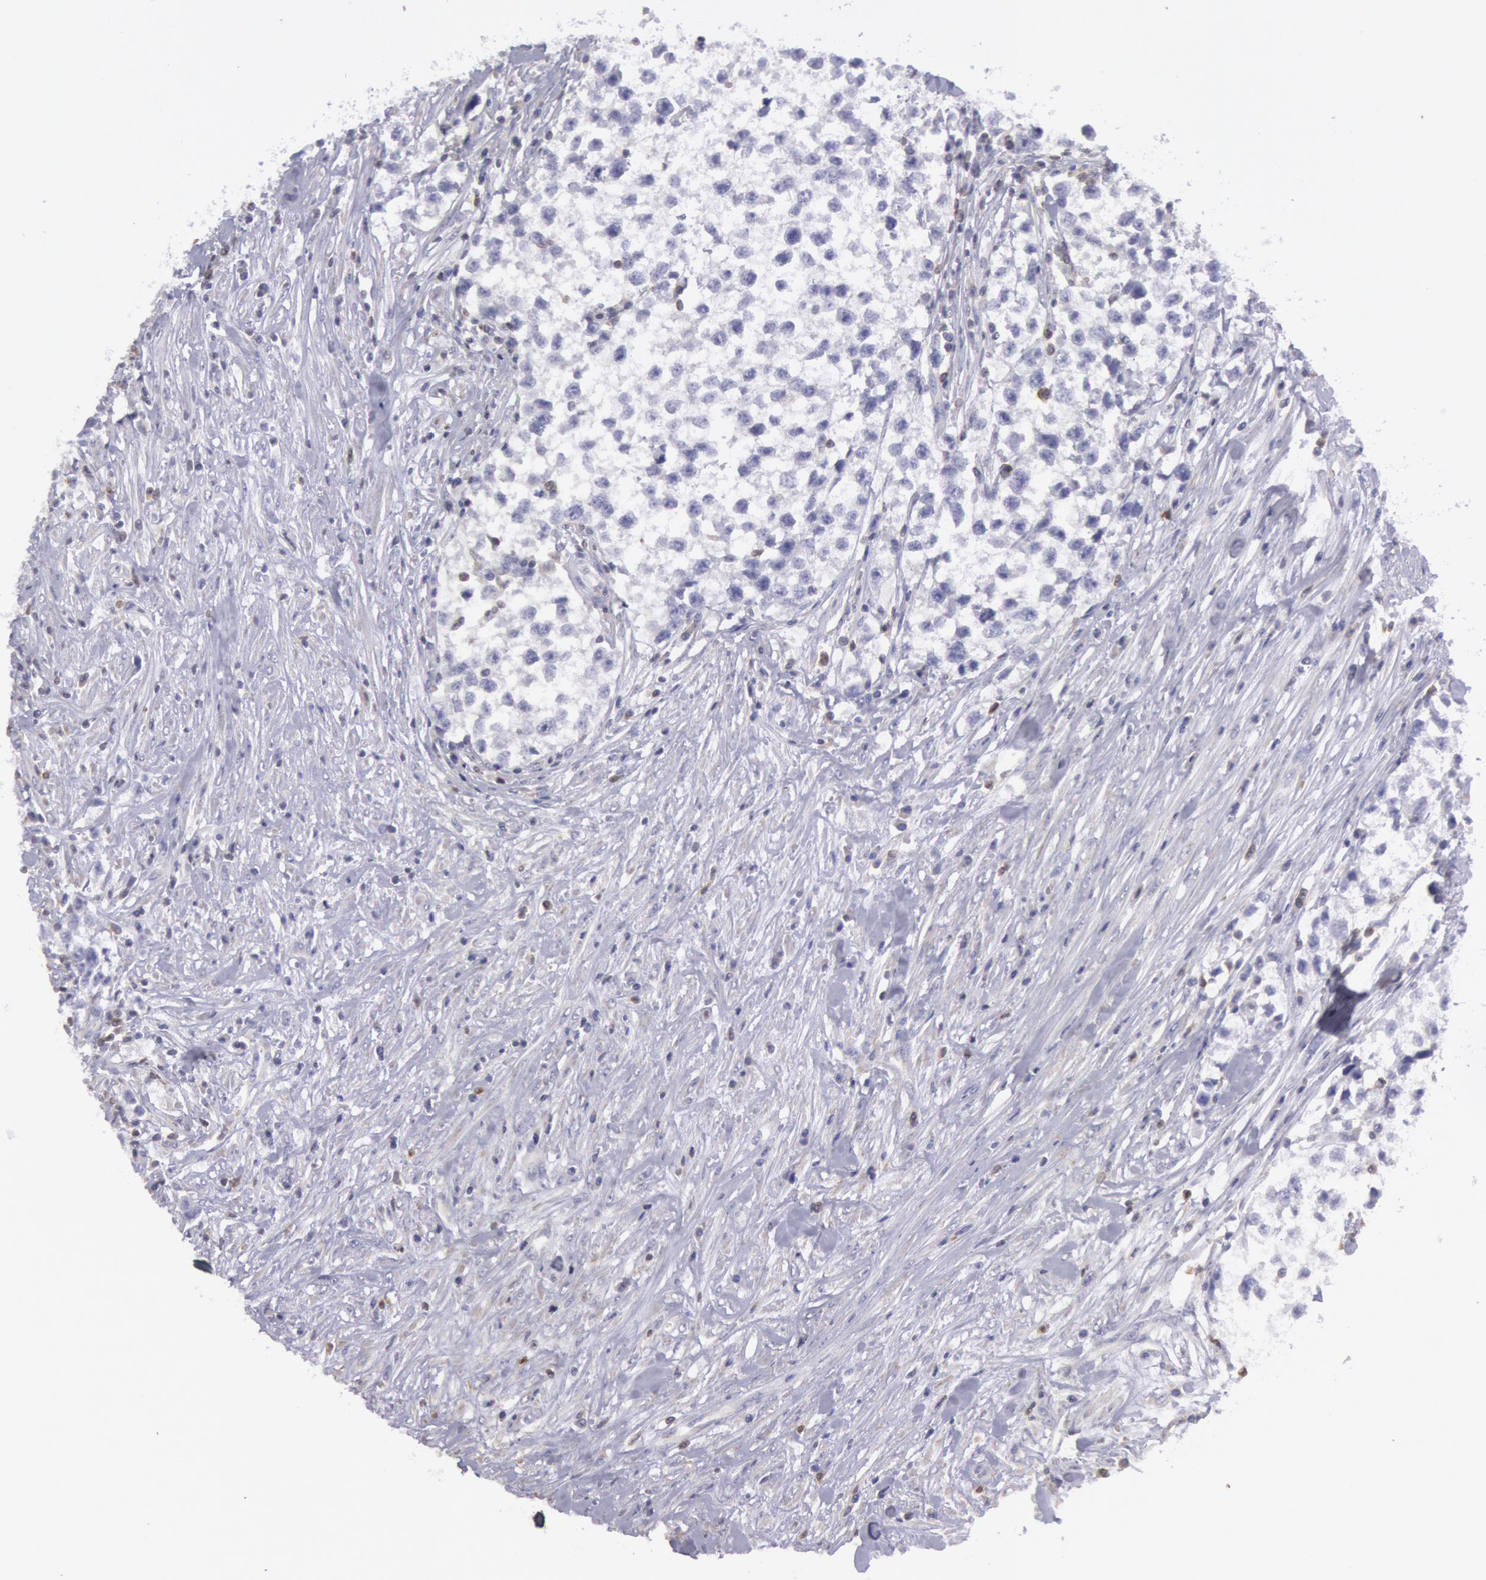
{"staining": {"intensity": "negative", "quantity": "none", "location": "none"}, "tissue": "testis cancer", "cell_type": "Tumor cells", "image_type": "cancer", "snomed": [{"axis": "morphology", "description": "Seminoma, NOS"}, {"axis": "morphology", "description": "Carcinoma, Embryonal, NOS"}, {"axis": "topography", "description": "Testis"}], "caption": "A micrograph of human testis cancer is negative for staining in tumor cells.", "gene": "RAB27A", "patient": {"sex": "male", "age": 30}}